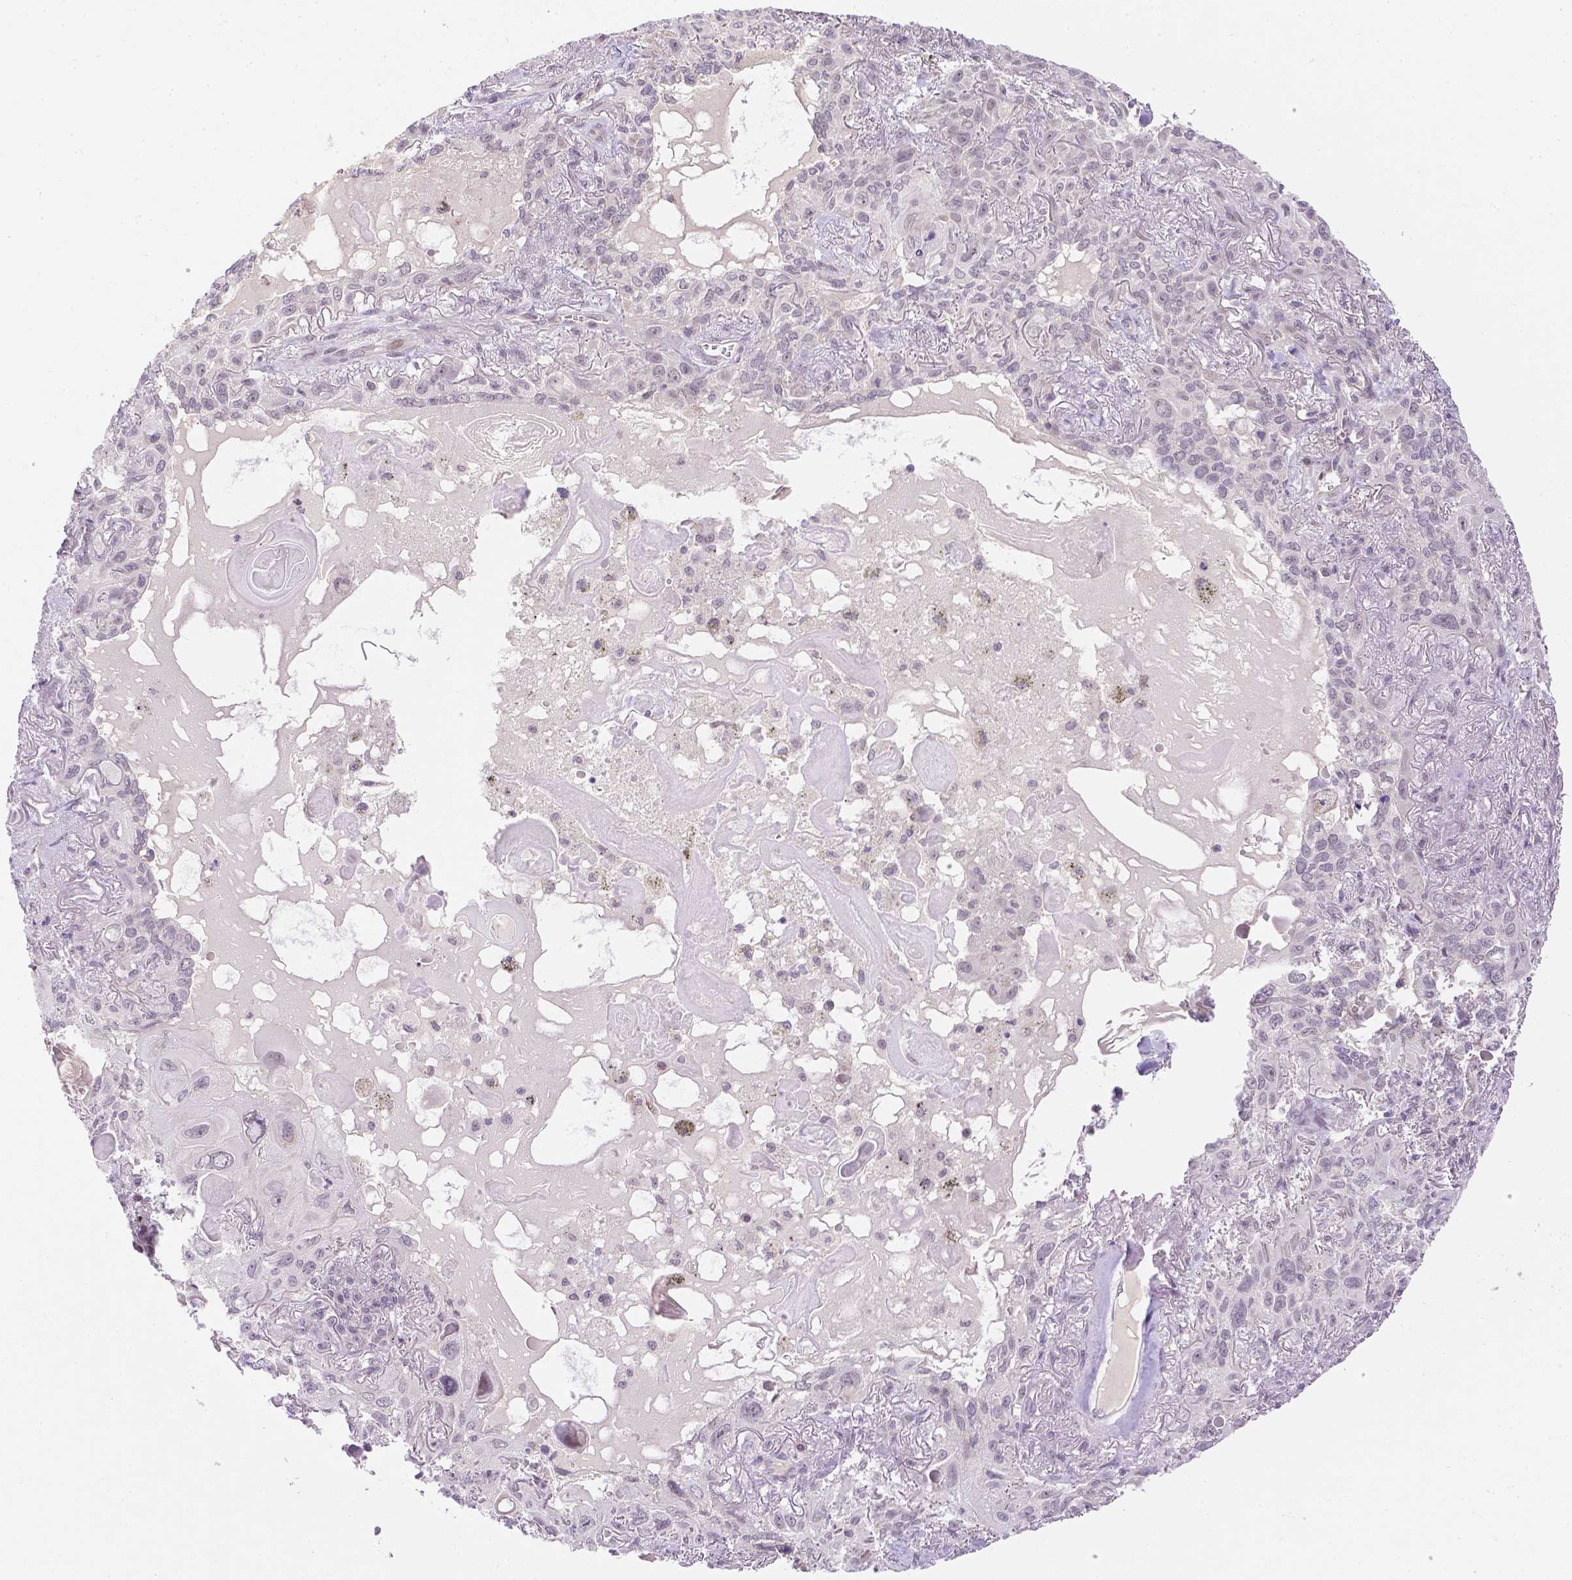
{"staining": {"intensity": "negative", "quantity": "none", "location": "none"}, "tissue": "lung cancer", "cell_type": "Tumor cells", "image_type": "cancer", "snomed": [{"axis": "morphology", "description": "Squamous cell carcinoma, NOS"}, {"axis": "topography", "description": "Lung"}], "caption": "Lung cancer was stained to show a protein in brown. There is no significant staining in tumor cells. The staining is performed using DAB brown chromogen with nuclei counter-stained in using hematoxylin.", "gene": "ZNF280B", "patient": {"sex": "male", "age": 79}}